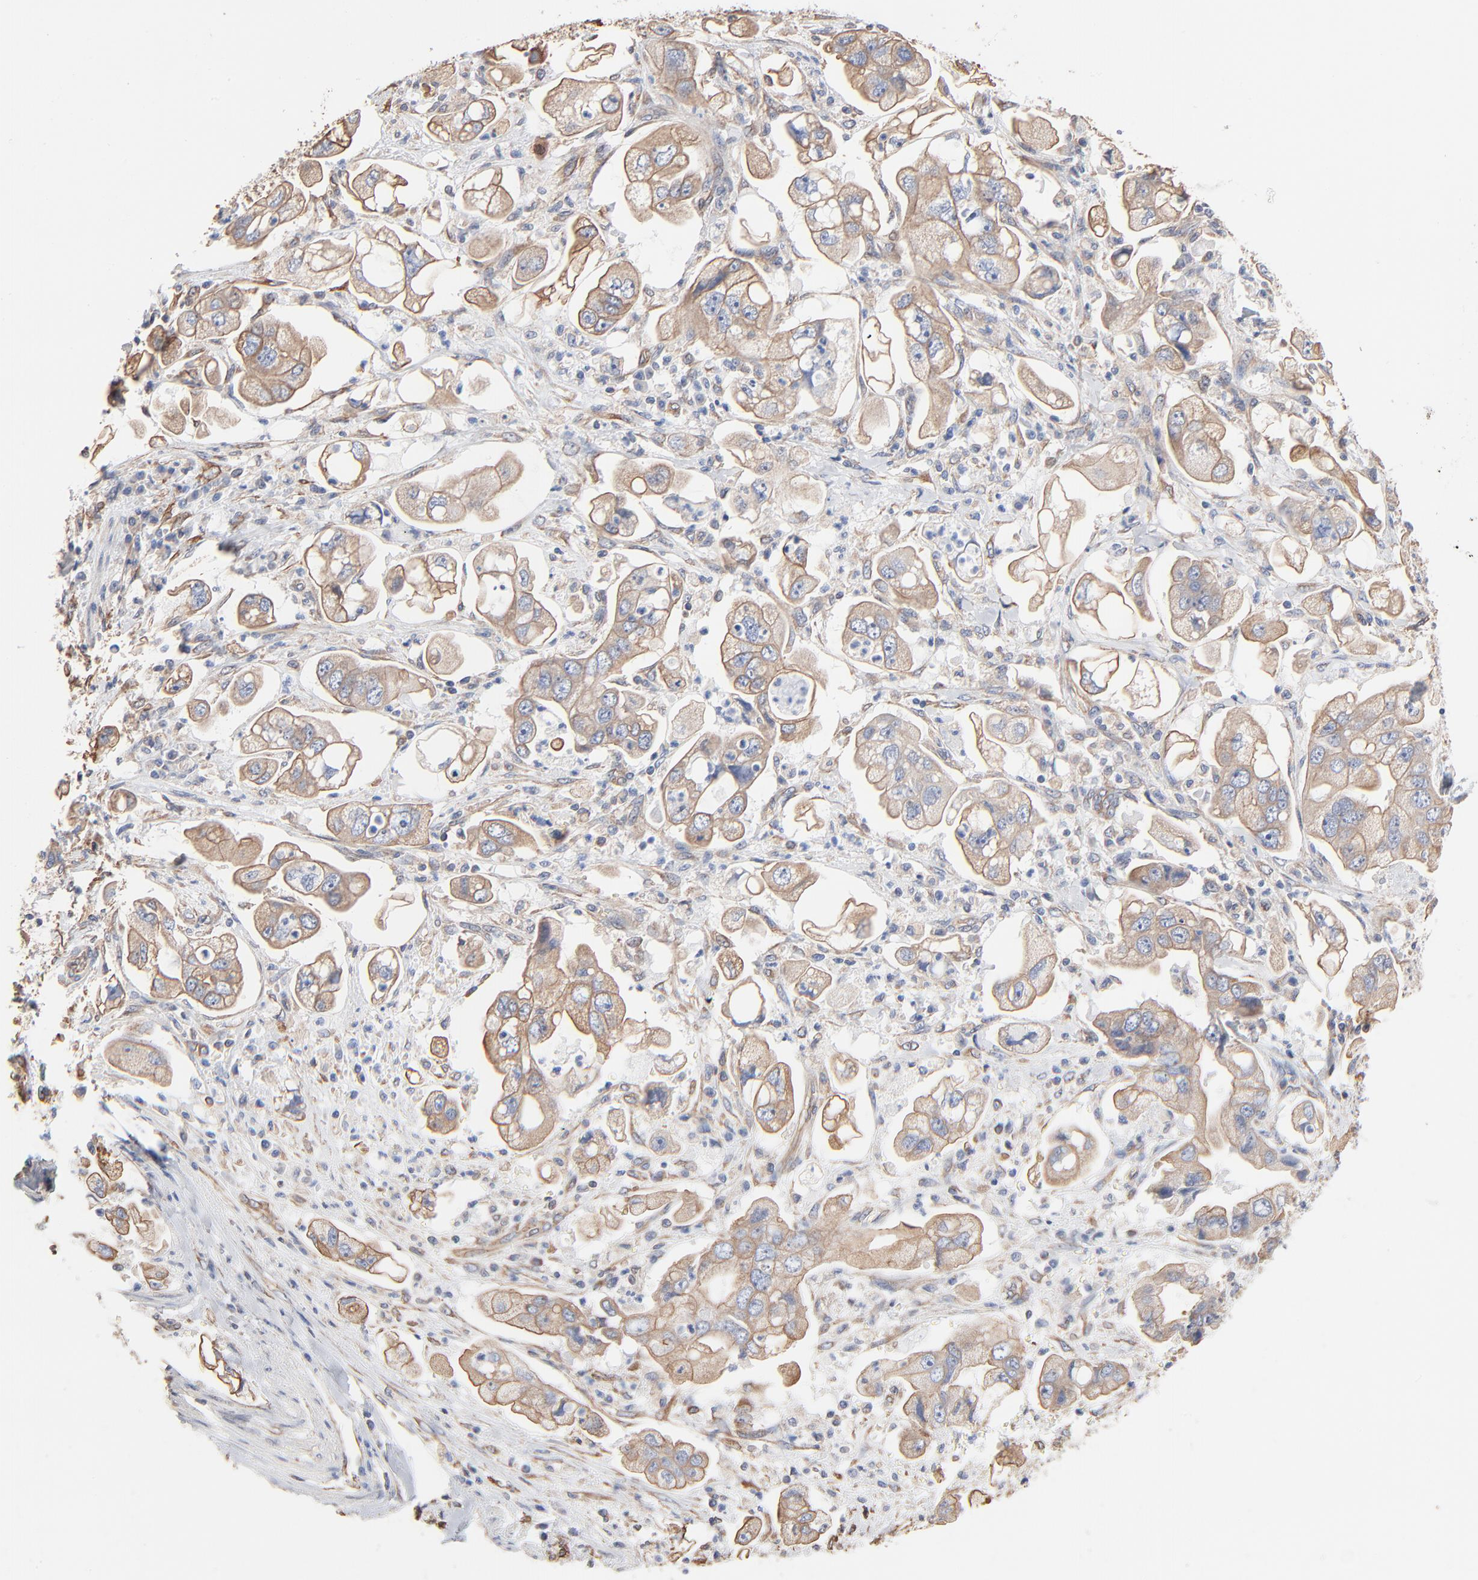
{"staining": {"intensity": "weak", "quantity": ">75%", "location": "cytoplasmic/membranous"}, "tissue": "stomach cancer", "cell_type": "Tumor cells", "image_type": "cancer", "snomed": [{"axis": "morphology", "description": "Adenocarcinoma, NOS"}, {"axis": "topography", "description": "Stomach"}], "caption": "Adenocarcinoma (stomach) stained with a brown dye demonstrates weak cytoplasmic/membranous positive staining in approximately >75% of tumor cells.", "gene": "ABCD4", "patient": {"sex": "male", "age": 62}}